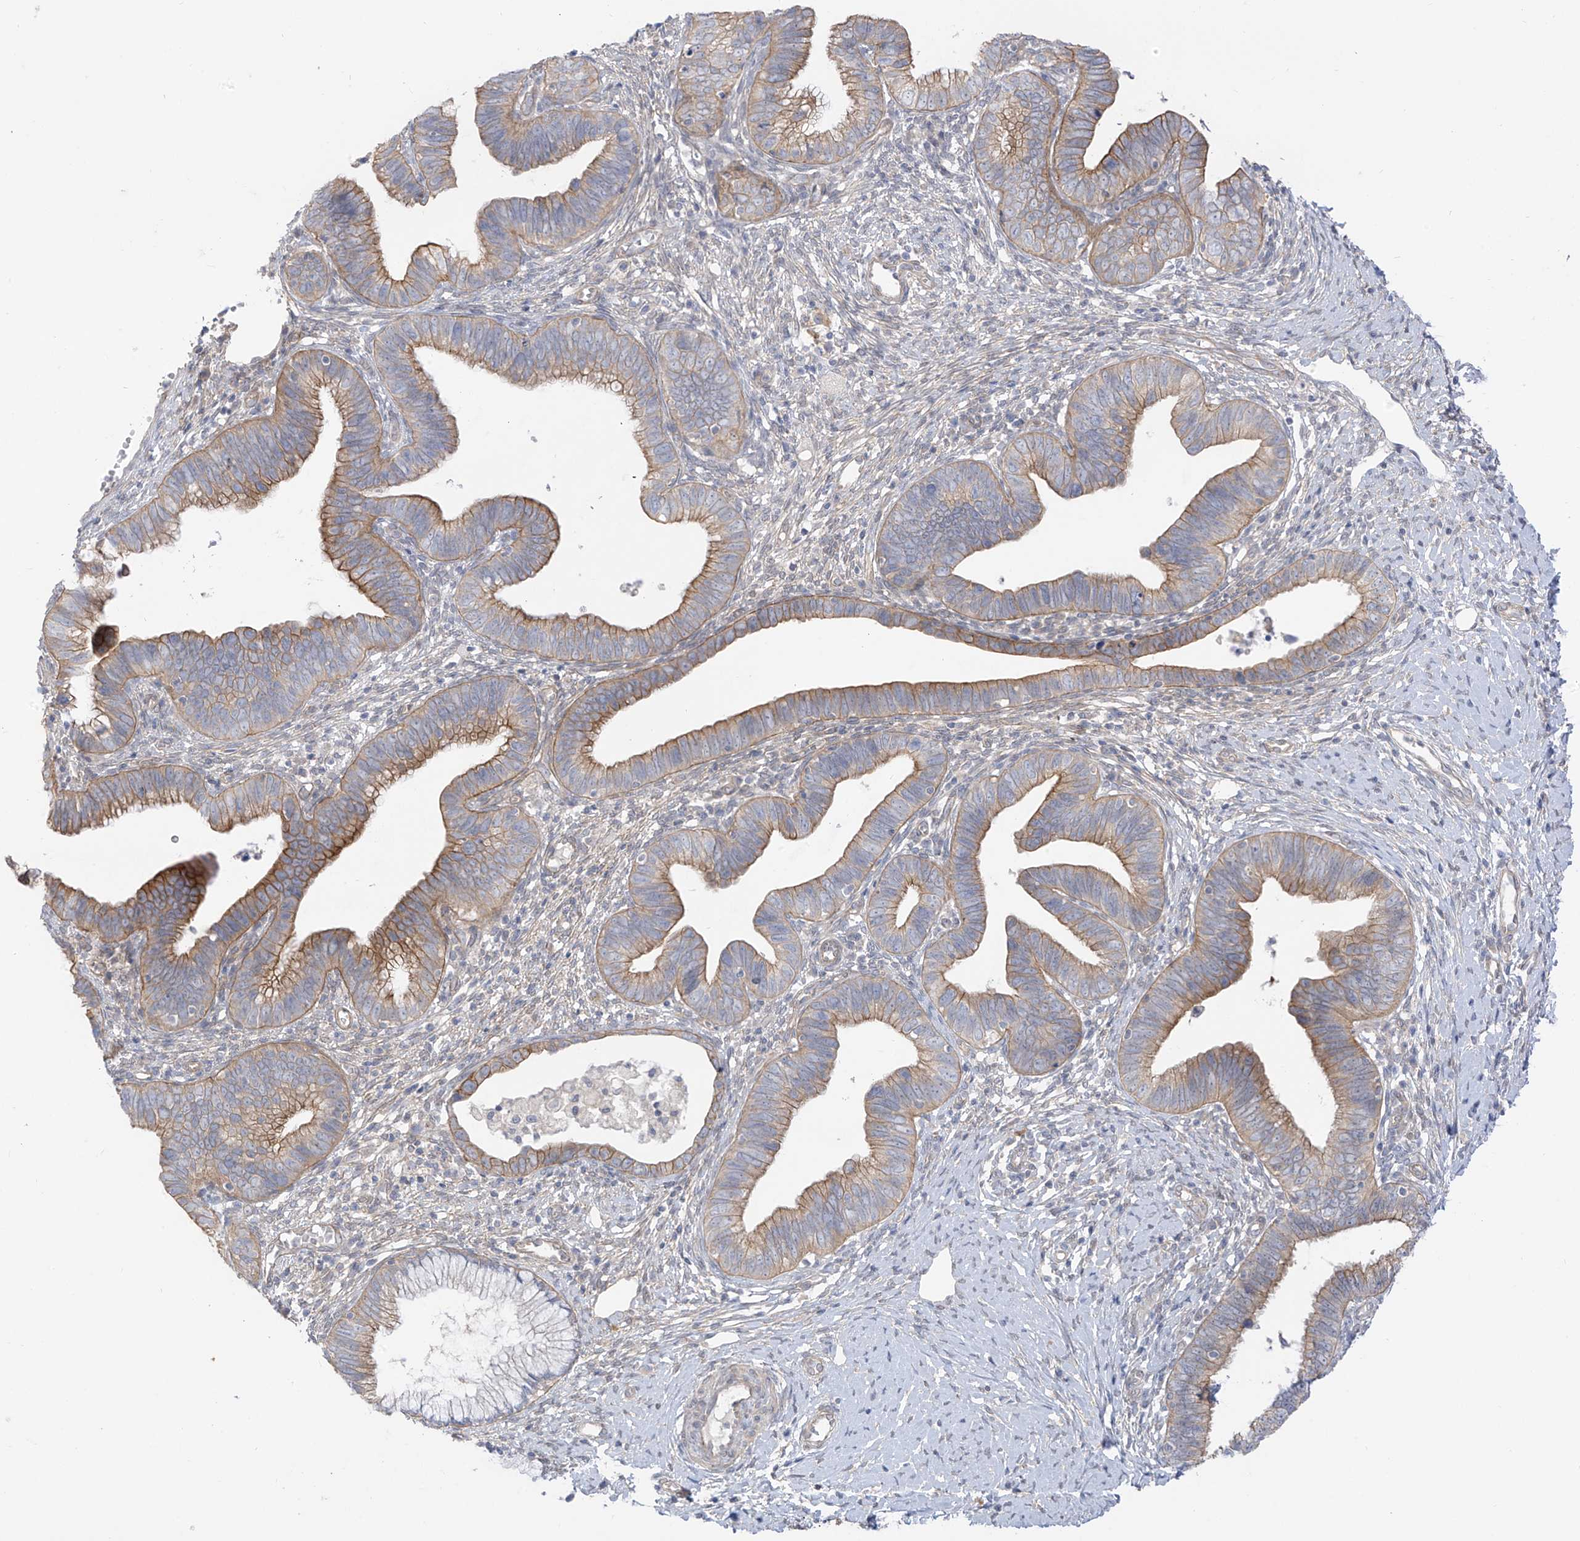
{"staining": {"intensity": "moderate", "quantity": "25%-75%", "location": "cytoplasmic/membranous"}, "tissue": "cervical cancer", "cell_type": "Tumor cells", "image_type": "cancer", "snomed": [{"axis": "morphology", "description": "Adenocarcinoma, NOS"}, {"axis": "topography", "description": "Cervix"}], "caption": "Cervical cancer (adenocarcinoma) stained with immunohistochemistry shows moderate cytoplasmic/membranous positivity in about 25%-75% of tumor cells.", "gene": "EIPR1", "patient": {"sex": "female", "age": 36}}